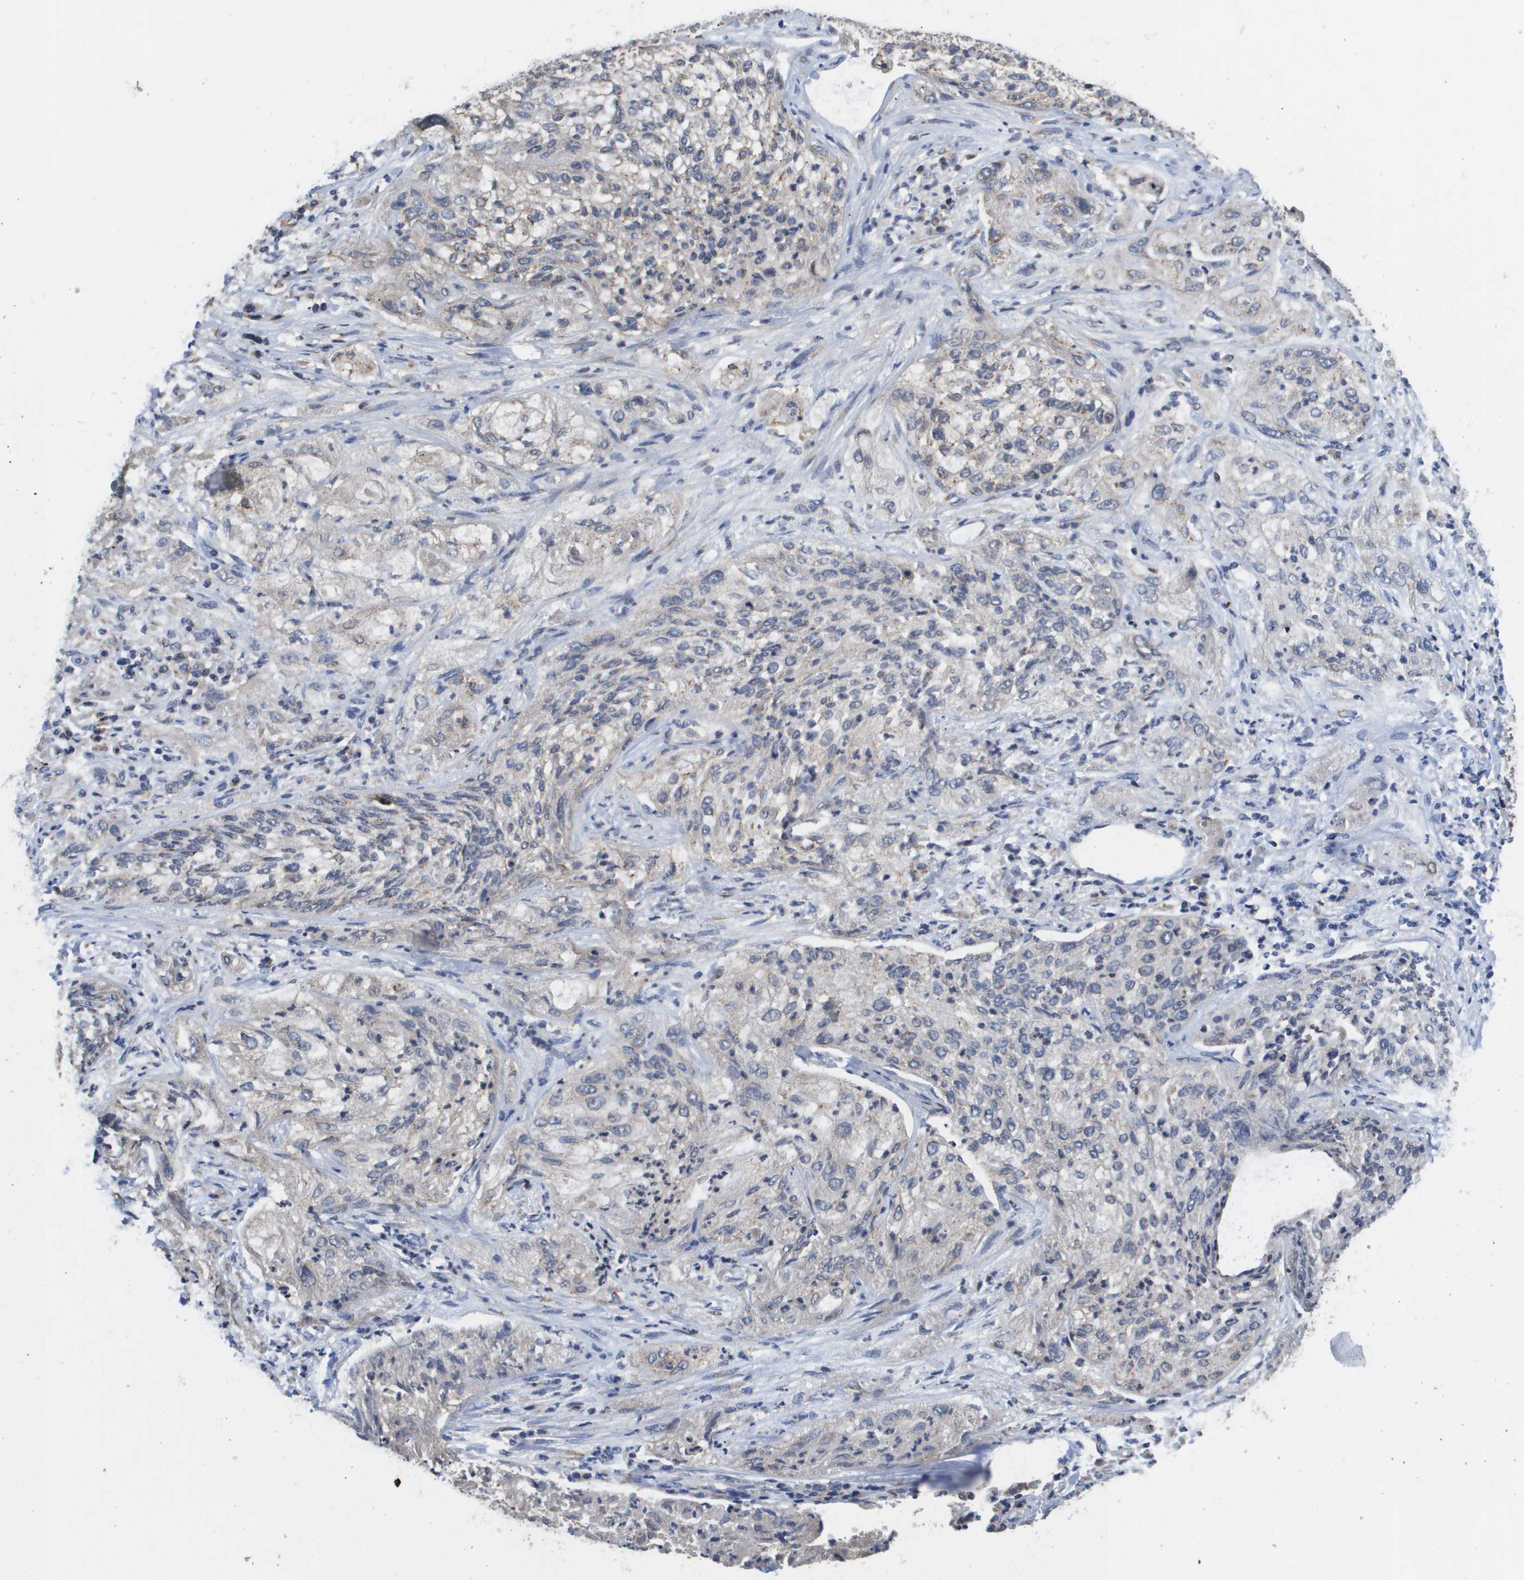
{"staining": {"intensity": "weak", "quantity": "25%-75%", "location": "cytoplasmic/membranous"}, "tissue": "lung cancer", "cell_type": "Tumor cells", "image_type": "cancer", "snomed": [{"axis": "morphology", "description": "Inflammation, NOS"}, {"axis": "morphology", "description": "Squamous cell carcinoma, NOS"}, {"axis": "topography", "description": "Lymph node"}, {"axis": "topography", "description": "Soft tissue"}, {"axis": "topography", "description": "Lung"}], "caption": "Protein expression by immunohistochemistry (IHC) demonstrates weak cytoplasmic/membranous positivity in approximately 25%-75% of tumor cells in lung cancer. The staining is performed using DAB brown chromogen to label protein expression. The nuclei are counter-stained blue using hematoxylin.", "gene": "PCK1", "patient": {"sex": "male", "age": 66}}